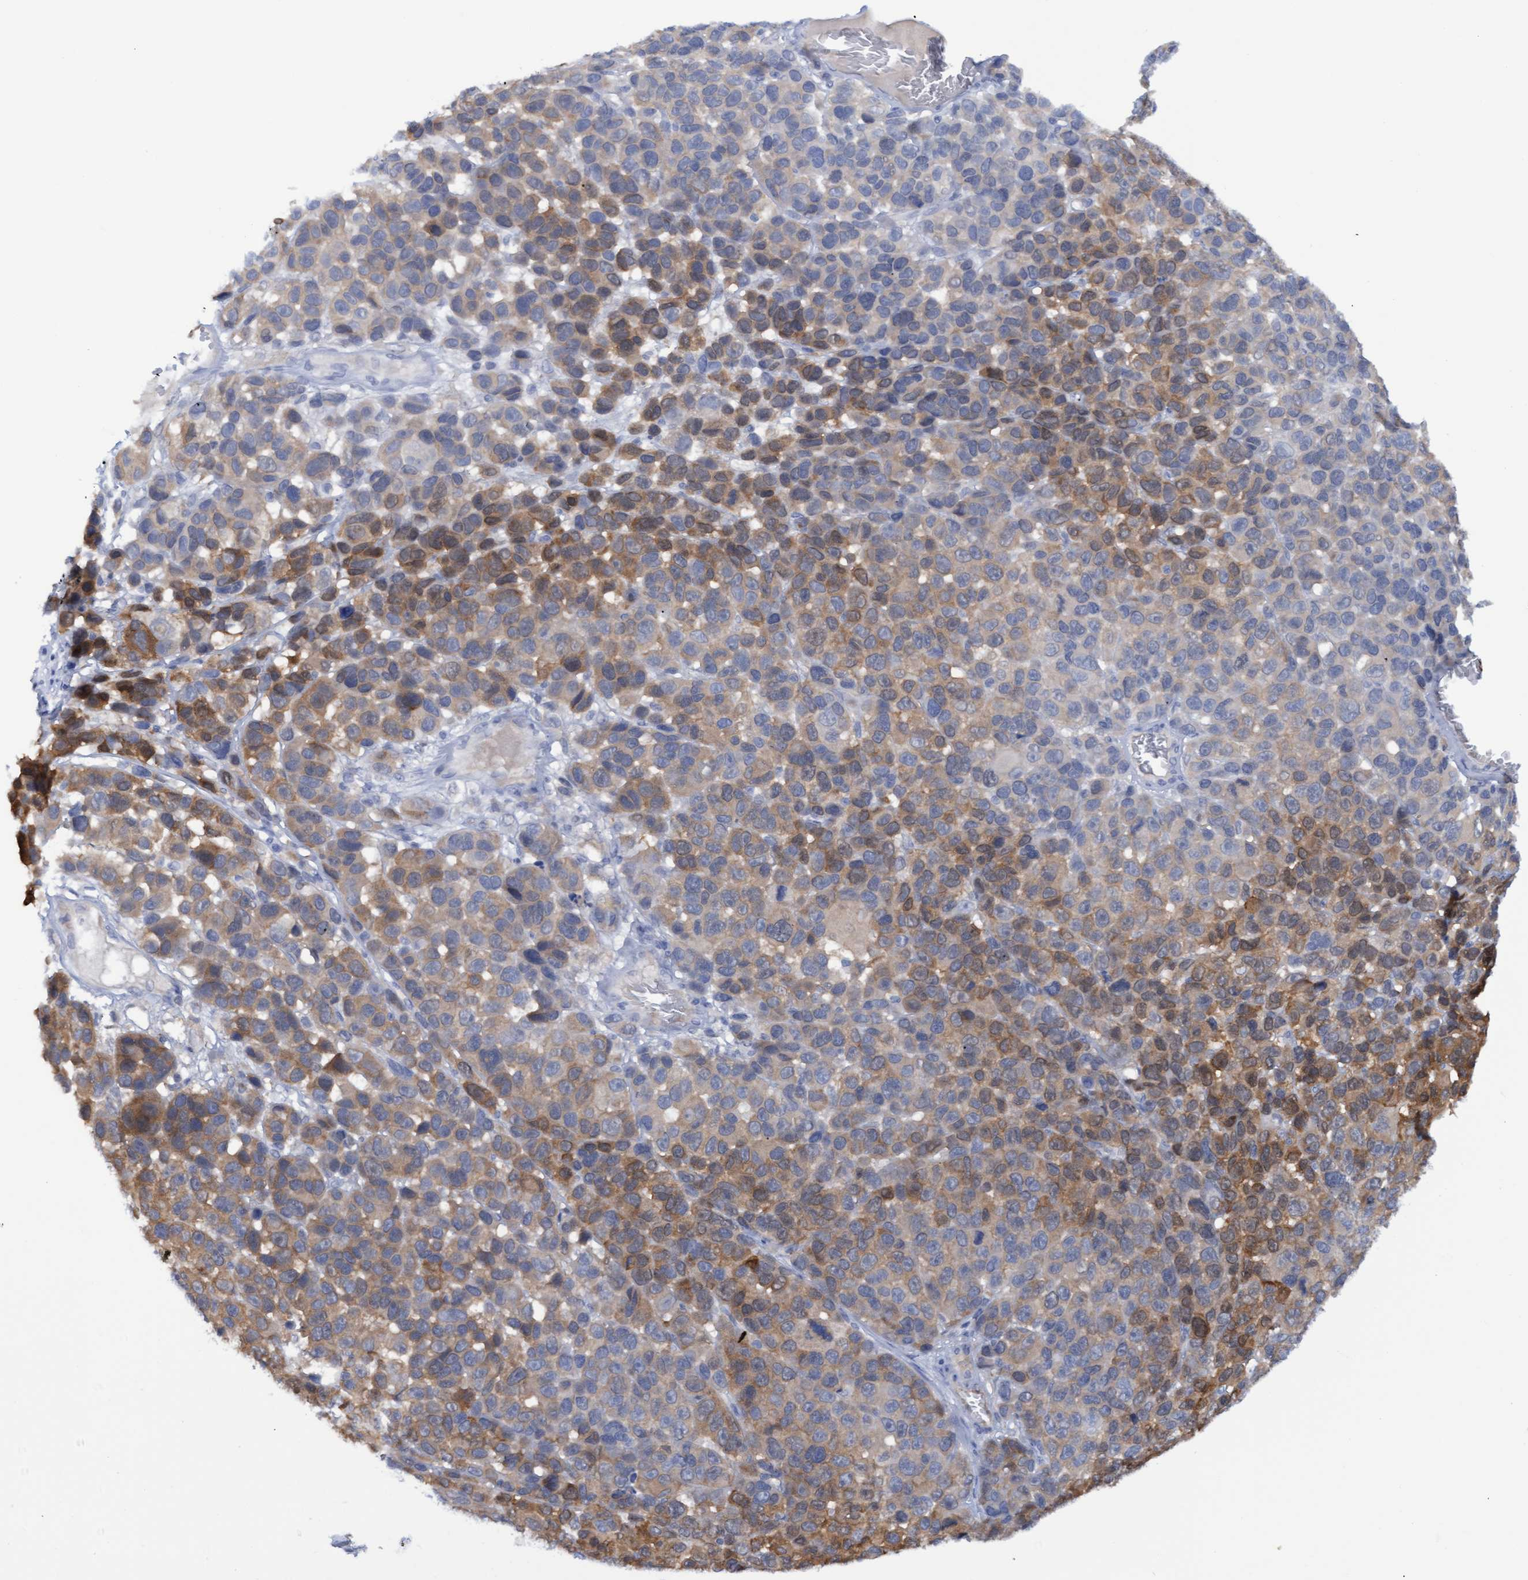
{"staining": {"intensity": "moderate", "quantity": "25%-75%", "location": "cytoplasmic/membranous"}, "tissue": "melanoma", "cell_type": "Tumor cells", "image_type": "cancer", "snomed": [{"axis": "morphology", "description": "Malignant melanoma, NOS"}, {"axis": "topography", "description": "Skin"}], "caption": "Melanoma stained with IHC displays moderate cytoplasmic/membranous expression in approximately 25%-75% of tumor cells.", "gene": "STXBP1", "patient": {"sex": "male", "age": 53}}